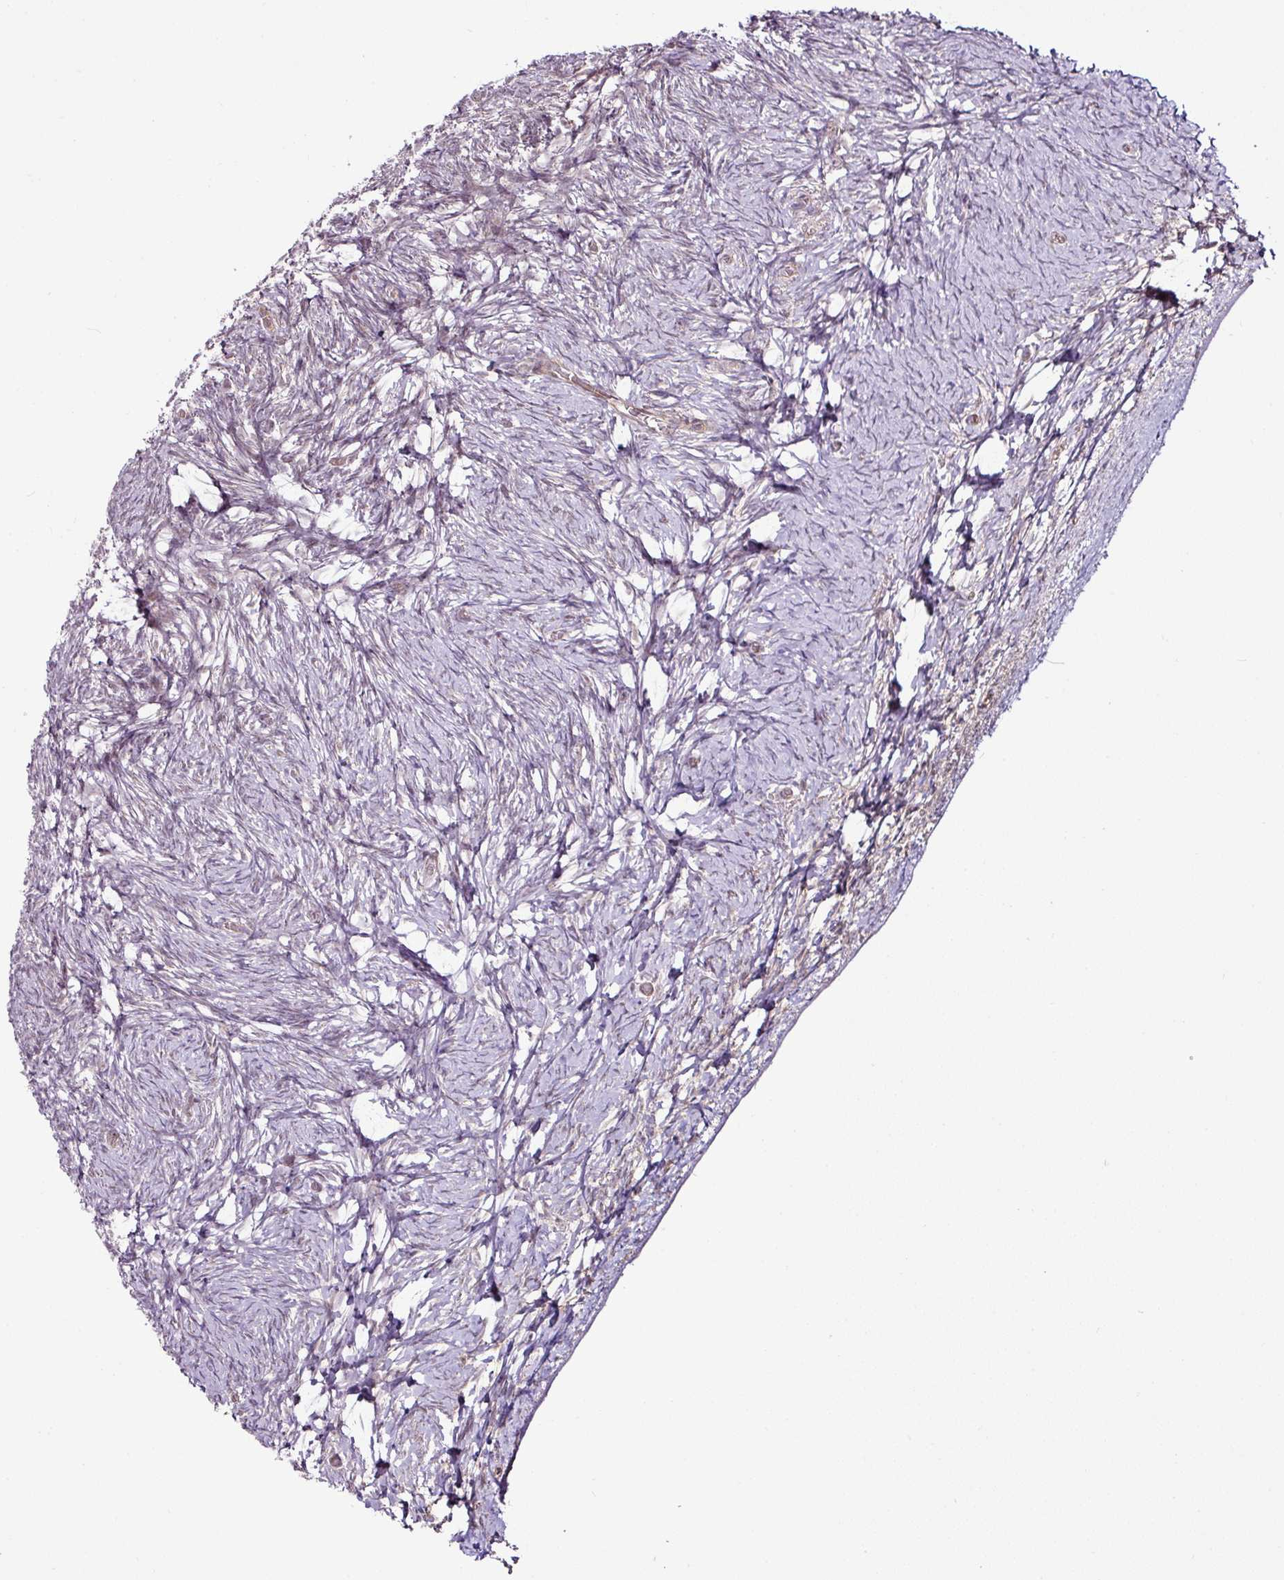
{"staining": {"intensity": "weak", "quantity": "<25%", "location": "nuclear"}, "tissue": "ovary", "cell_type": "Ovarian stroma cells", "image_type": "normal", "snomed": [{"axis": "morphology", "description": "Normal tissue, NOS"}, {"axis": "topography", "description": "Ovary"}], "caption": "Immunohistochemical staining of unremarkable ovary reveals no significant expression in ovarian stroma cells. (DAB immunohistochemistry (IHC) with hematoxylin counter stain).", "gene": "DCAF13", "patient": {"sex": "female", "age": 39}}